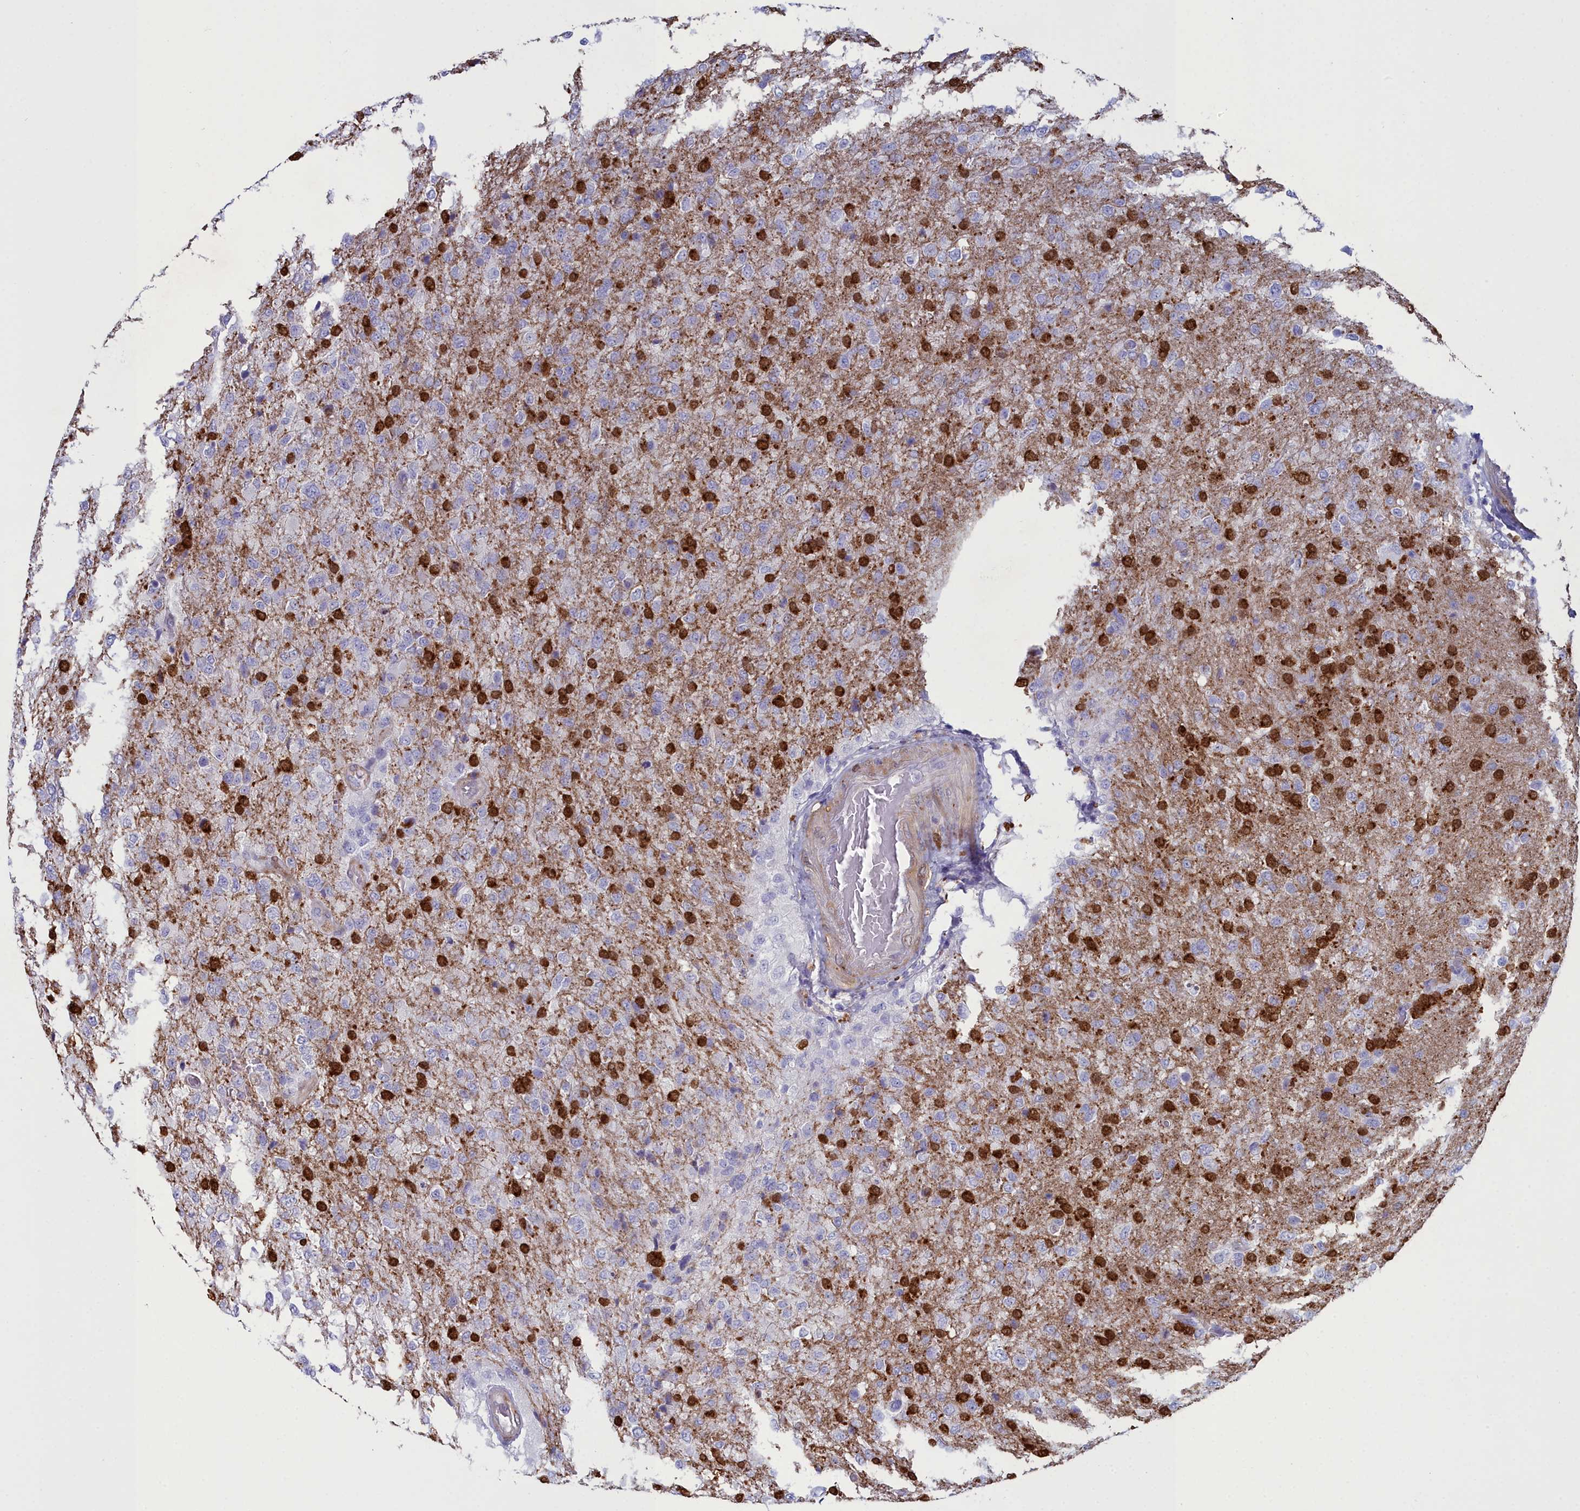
{"staining": {"intensity": "strong", "quantity": "25%-75%", "location": "nuclear"}, "tissue": "glioma", "cell_type": "Tumor cells", "image_type": "cancer", "snomed": [{"axis": "morphology", "description": "Glioma, malignant, High grade"}, {"axis": "topography", "description": "Brain"}], "caption": "Glioma stained with DAB (3,3'-diaminobenzidine) IHC exhibits high levels of strong nuclear expression in approximately 25%-75% of tumor cells. The staining is performed using DAB brown chromogen to label protein expression. The nuclei are counter-stained blue using hematoxylin.", "gene": "PPP1R14A", "patient": {"sex": "female", "age": 74}}